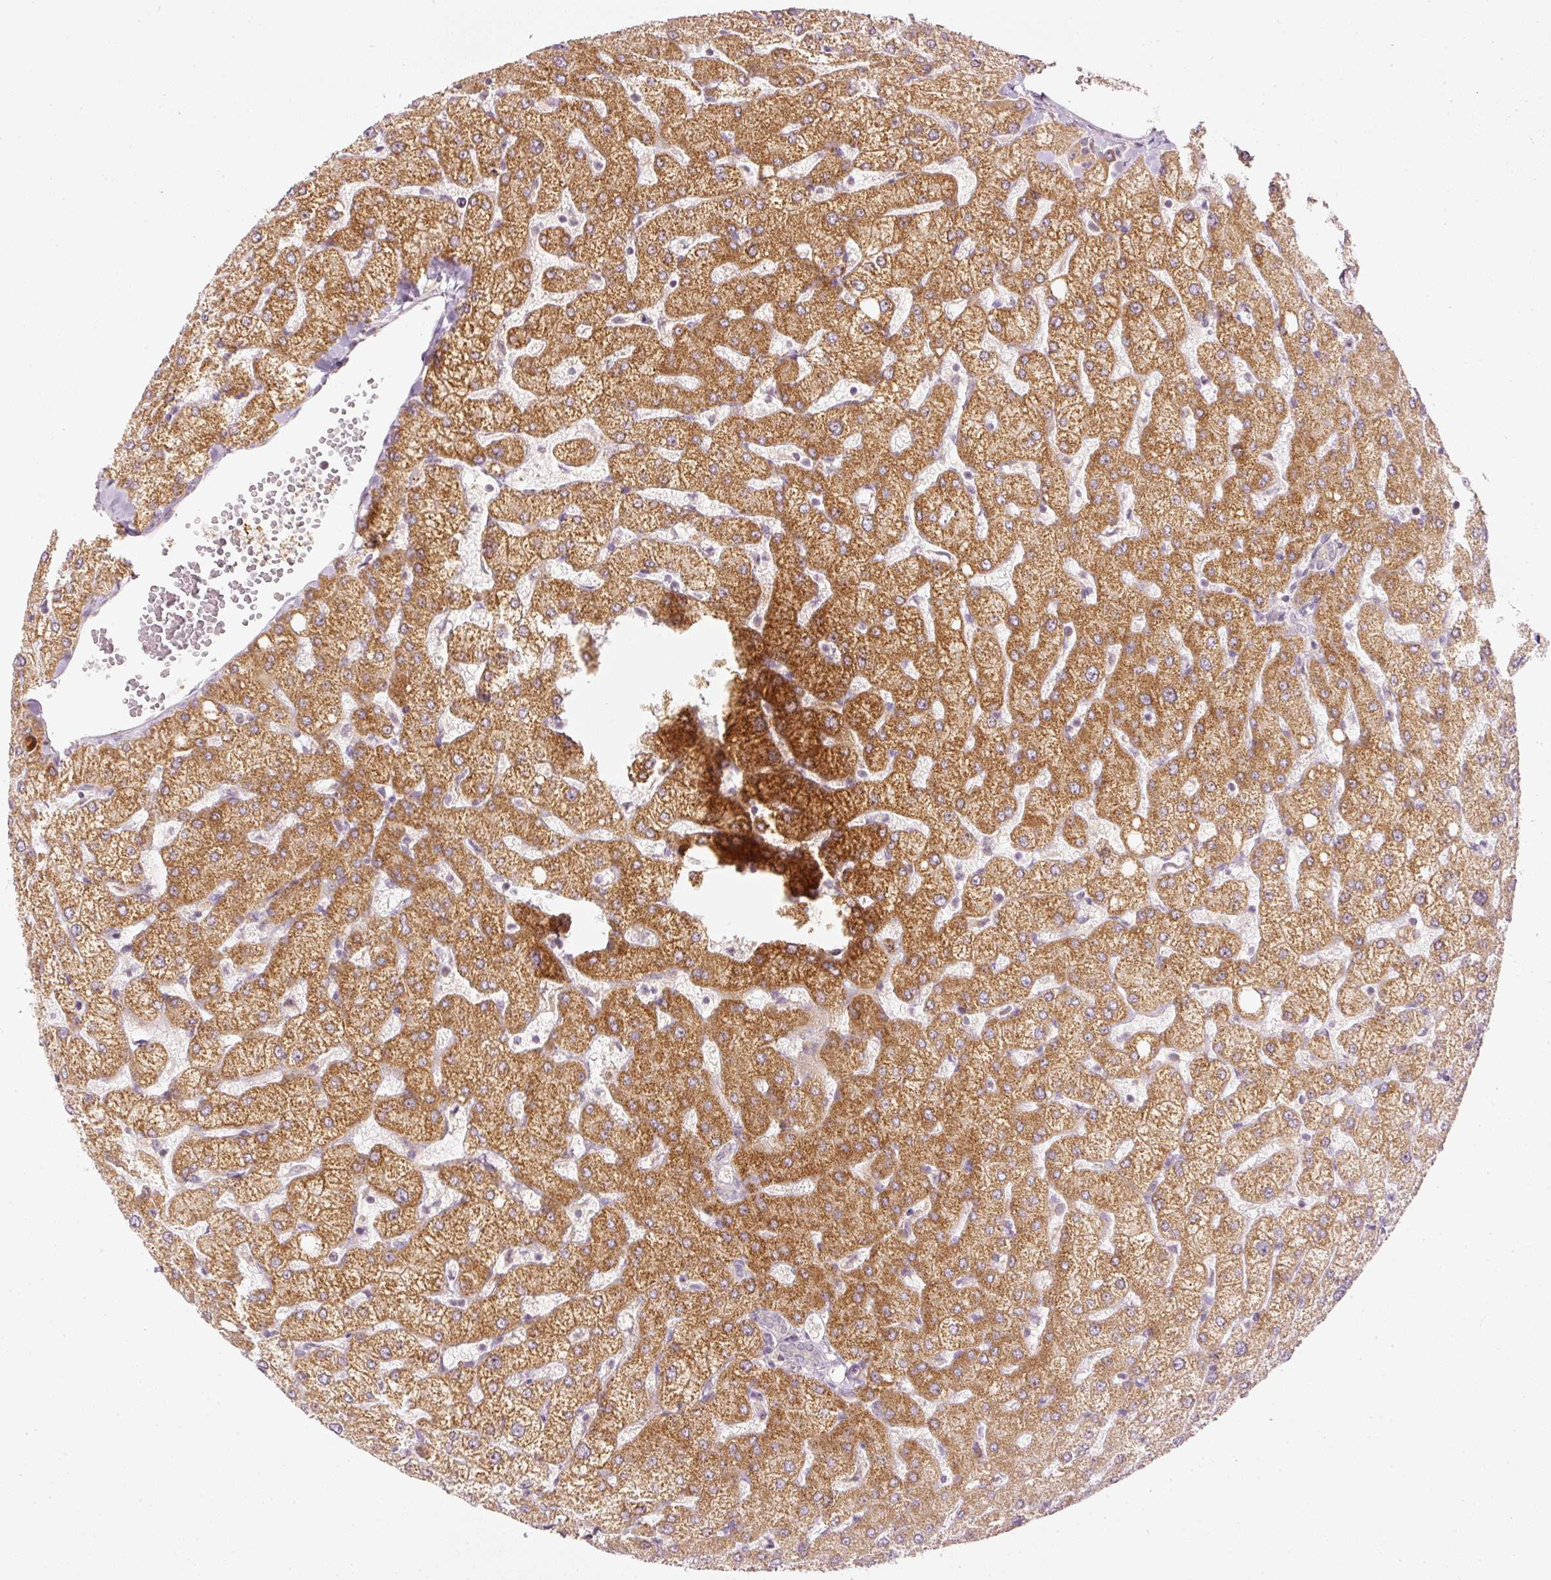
{"staining": {"intensity": "negative", "quantity": "none", "location": "none"}, "tissue": "liver", "cell_type": "Cholangiocytes", "image_type": "normal", "snomed": [{"axis": "morphology", "description": "Normal tissue, NOS"}, {"axis": "topography", "description": "Liver"}], "caption": "Cholangiocytes are negative for protein expression in normal human liver. Brightfield microscopy of IHC stained with DAB (brown) and hematoxylin (blue), captured at high magnification.", "gene": "CDC20B", "patient": {"sex": "female", "age": 54}}